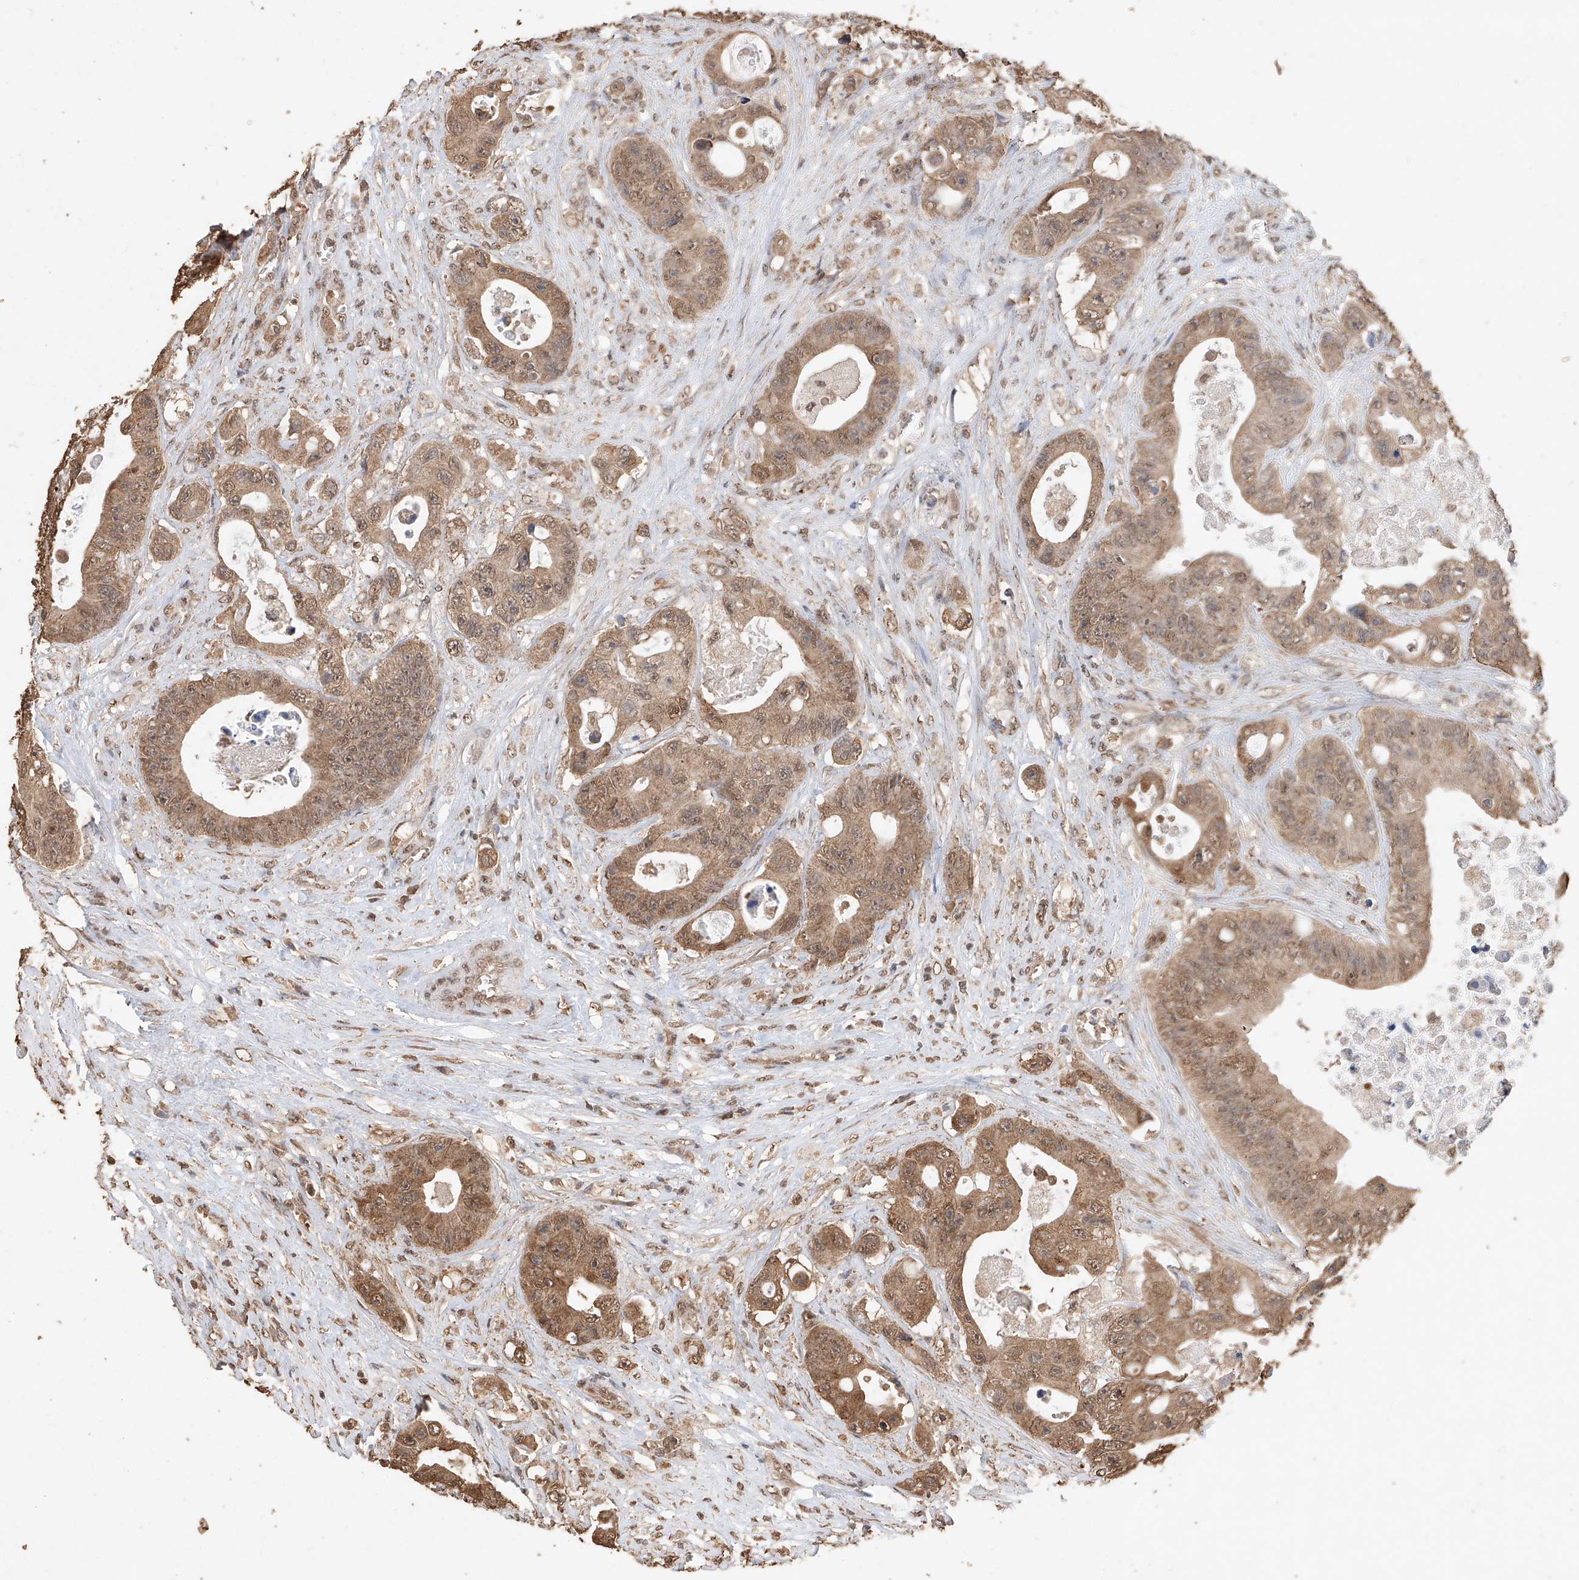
{"staining": {"intensity": "moderate", "quantity": ">75%", "location": "cytoplasmic/membranous,nuclear"}, "tissue": "colorectal cancer", "cell_type": "Tumor cells", "image_type": "cancer", "snomed": [{"axis": "morphology", "description": "Adenocarcinoma, NOS"}, {"axis": "topography", "description": "Colon"}], "caption": "Protein expression analysis of human colorectal cancer reveals moderate cytoplasmic/membranous and nuclear staining in about >75% of tumor cells. (DAB IHC with brightfield microscopy, high magnification).", "gene": "ELOVL1", "patient": {"sex": "female", "age": 46}}